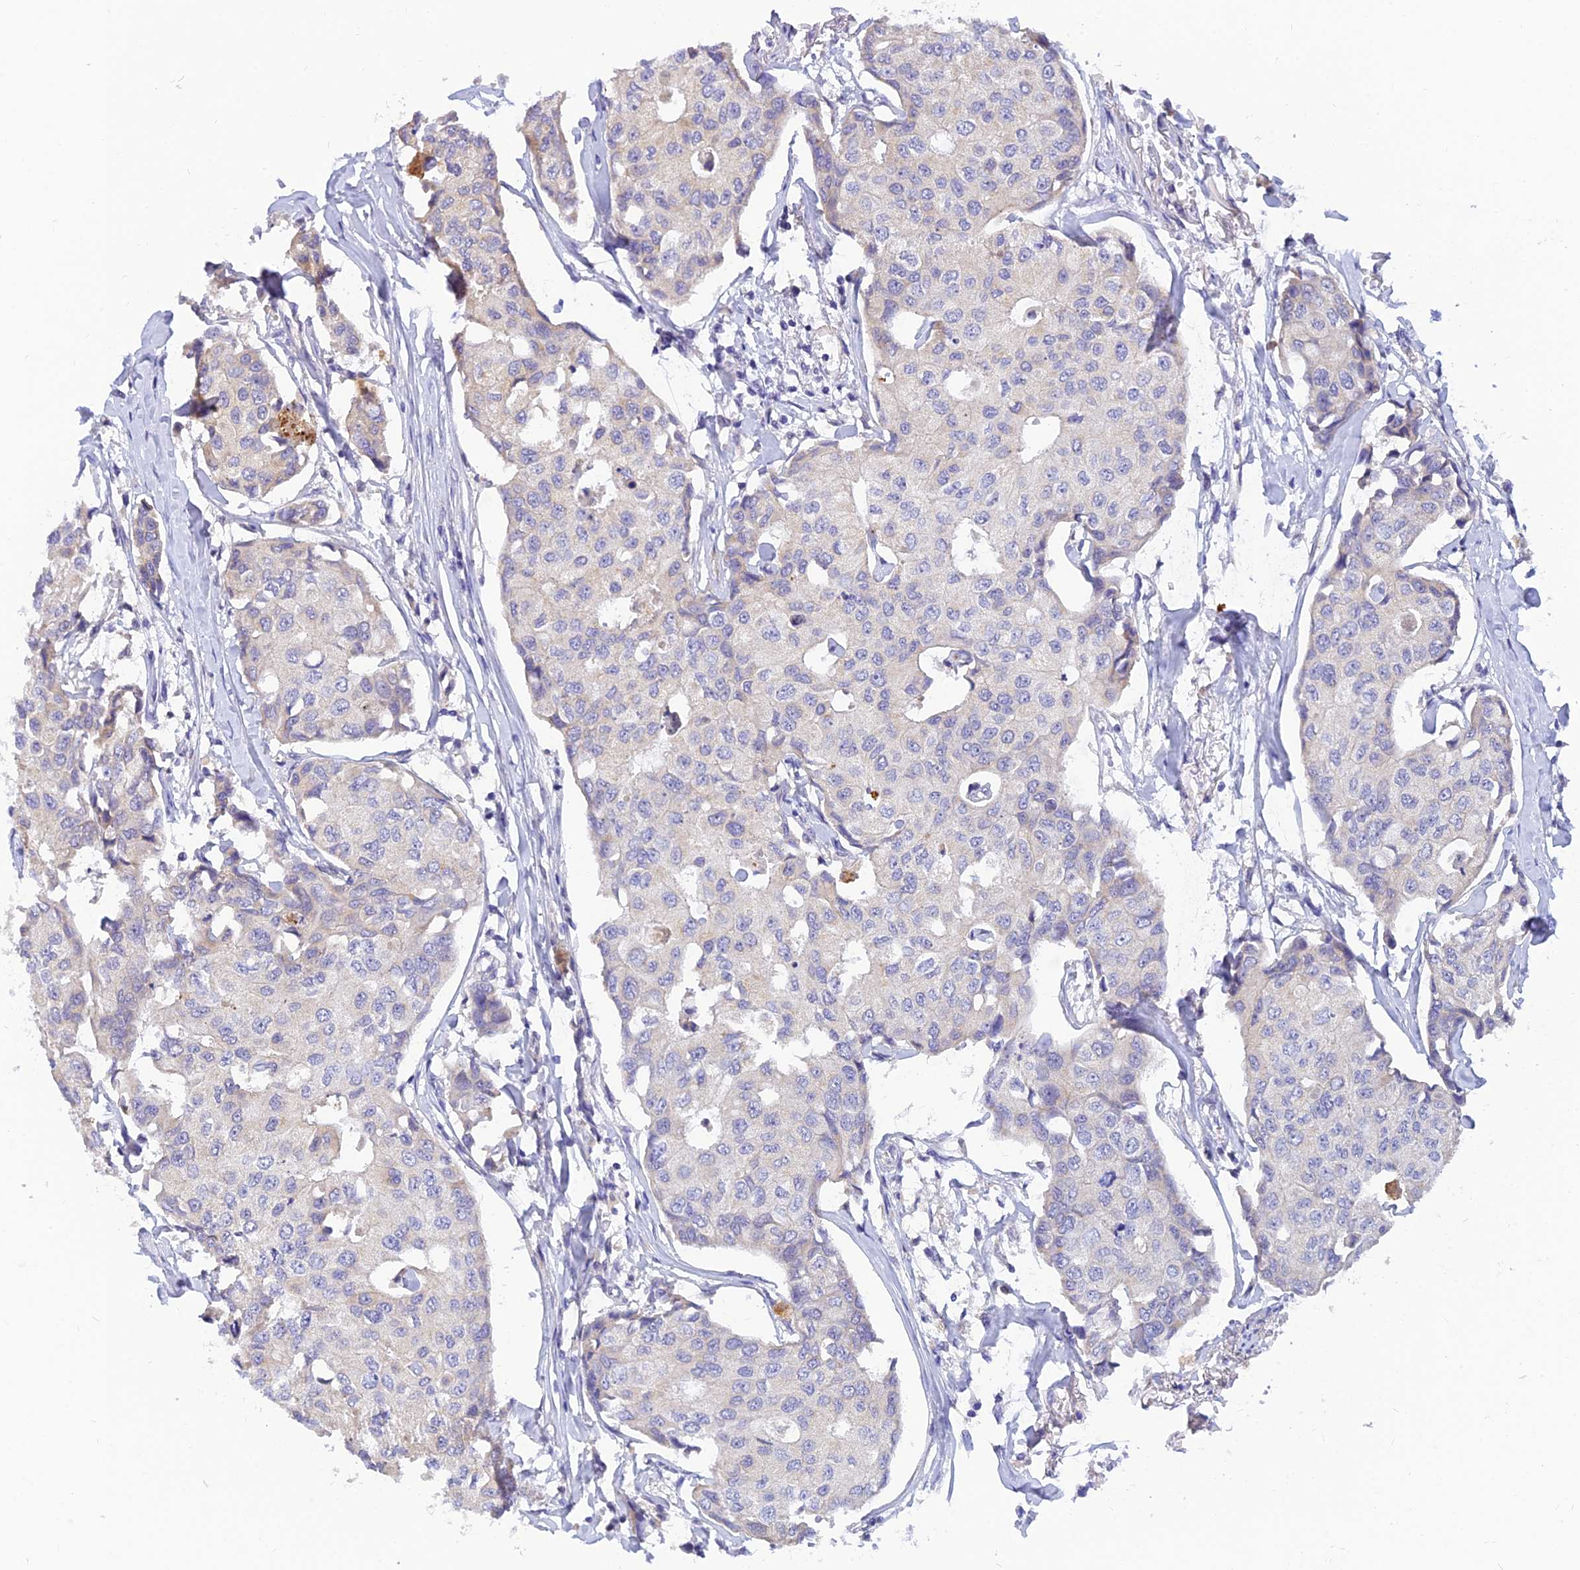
{"staining": {"intensity": "negative", "quantity": "none", "location": "none"}, "tissue": "breast cancer", "cell_type": "Tumor cells", "image_type": "cancer", "snomed": [{"axis": "morphology", "description": "Duct carcinoma"}, {"axis": "topography", "description": "Breast"}], "caption": "Breast cancer (intraductal carcinoma) was stained to show a protein in brown. There is no significant positivity in tumor cells. (Brightfield microscopy of DAB immunohistochemistry at high magnification).", "gene": "ANKS4B", "patient": {"sex": "female", "age": 80}}